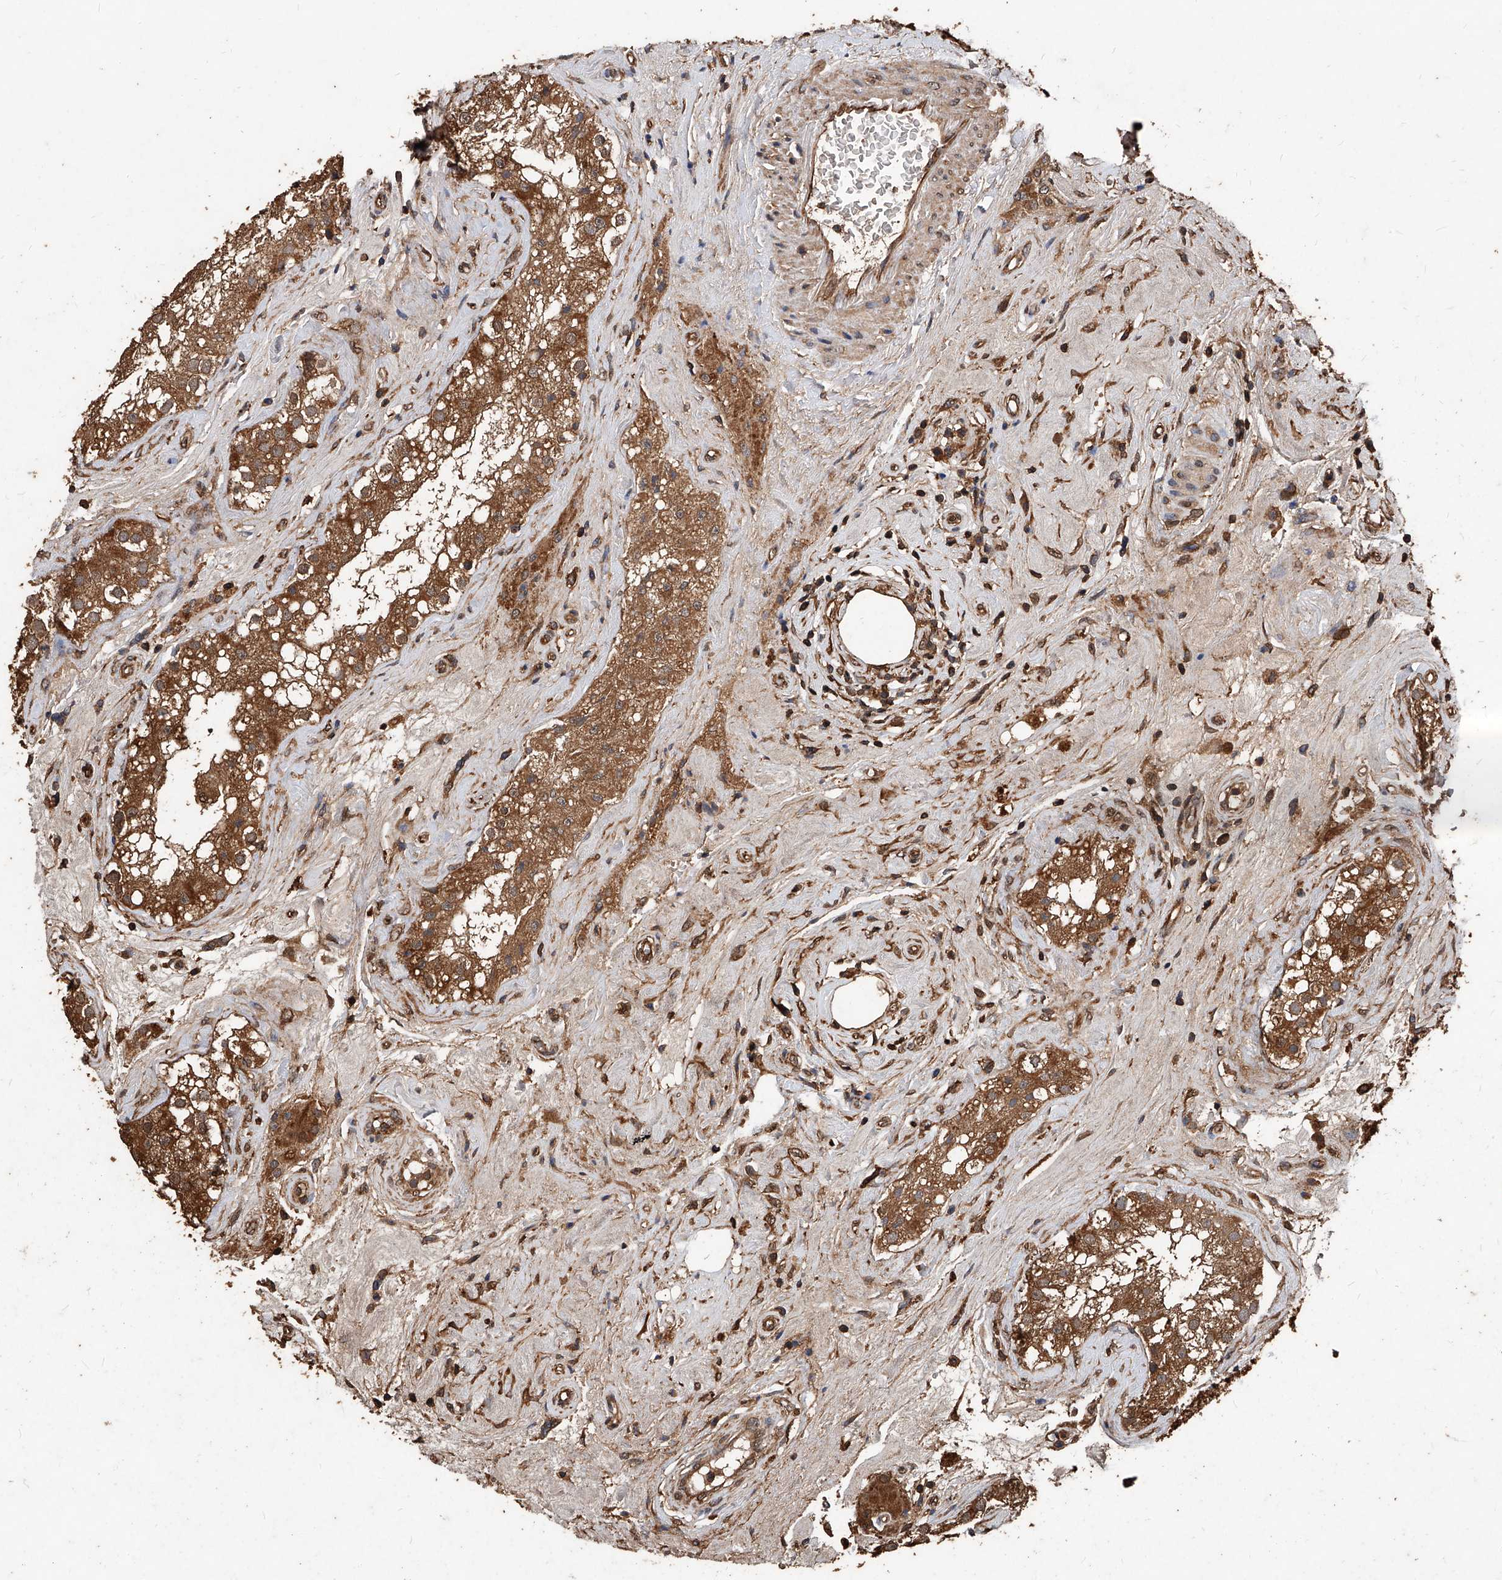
{"staining": {"intensity": "moderate", "quantity": ">75%", "location": "cytoplasmic/membranous"}, "tissue": "testis", "cell_type": "Cells in seminiferous ducts", "image_type": "normal", "snomed": [{"axis": "morphology", "description": "Normal tissue, NOS"}, {"axis": "topography", "description": "Testis"}], "caption": "Immunohistochemical staining of benign human testis displays medium levels of moderate cytoplasmic/membranous positivity in about >75% of cells in seminiferous ducts.", "gene": "UCP2", "patient": {"sex": "male", "age": 84}}